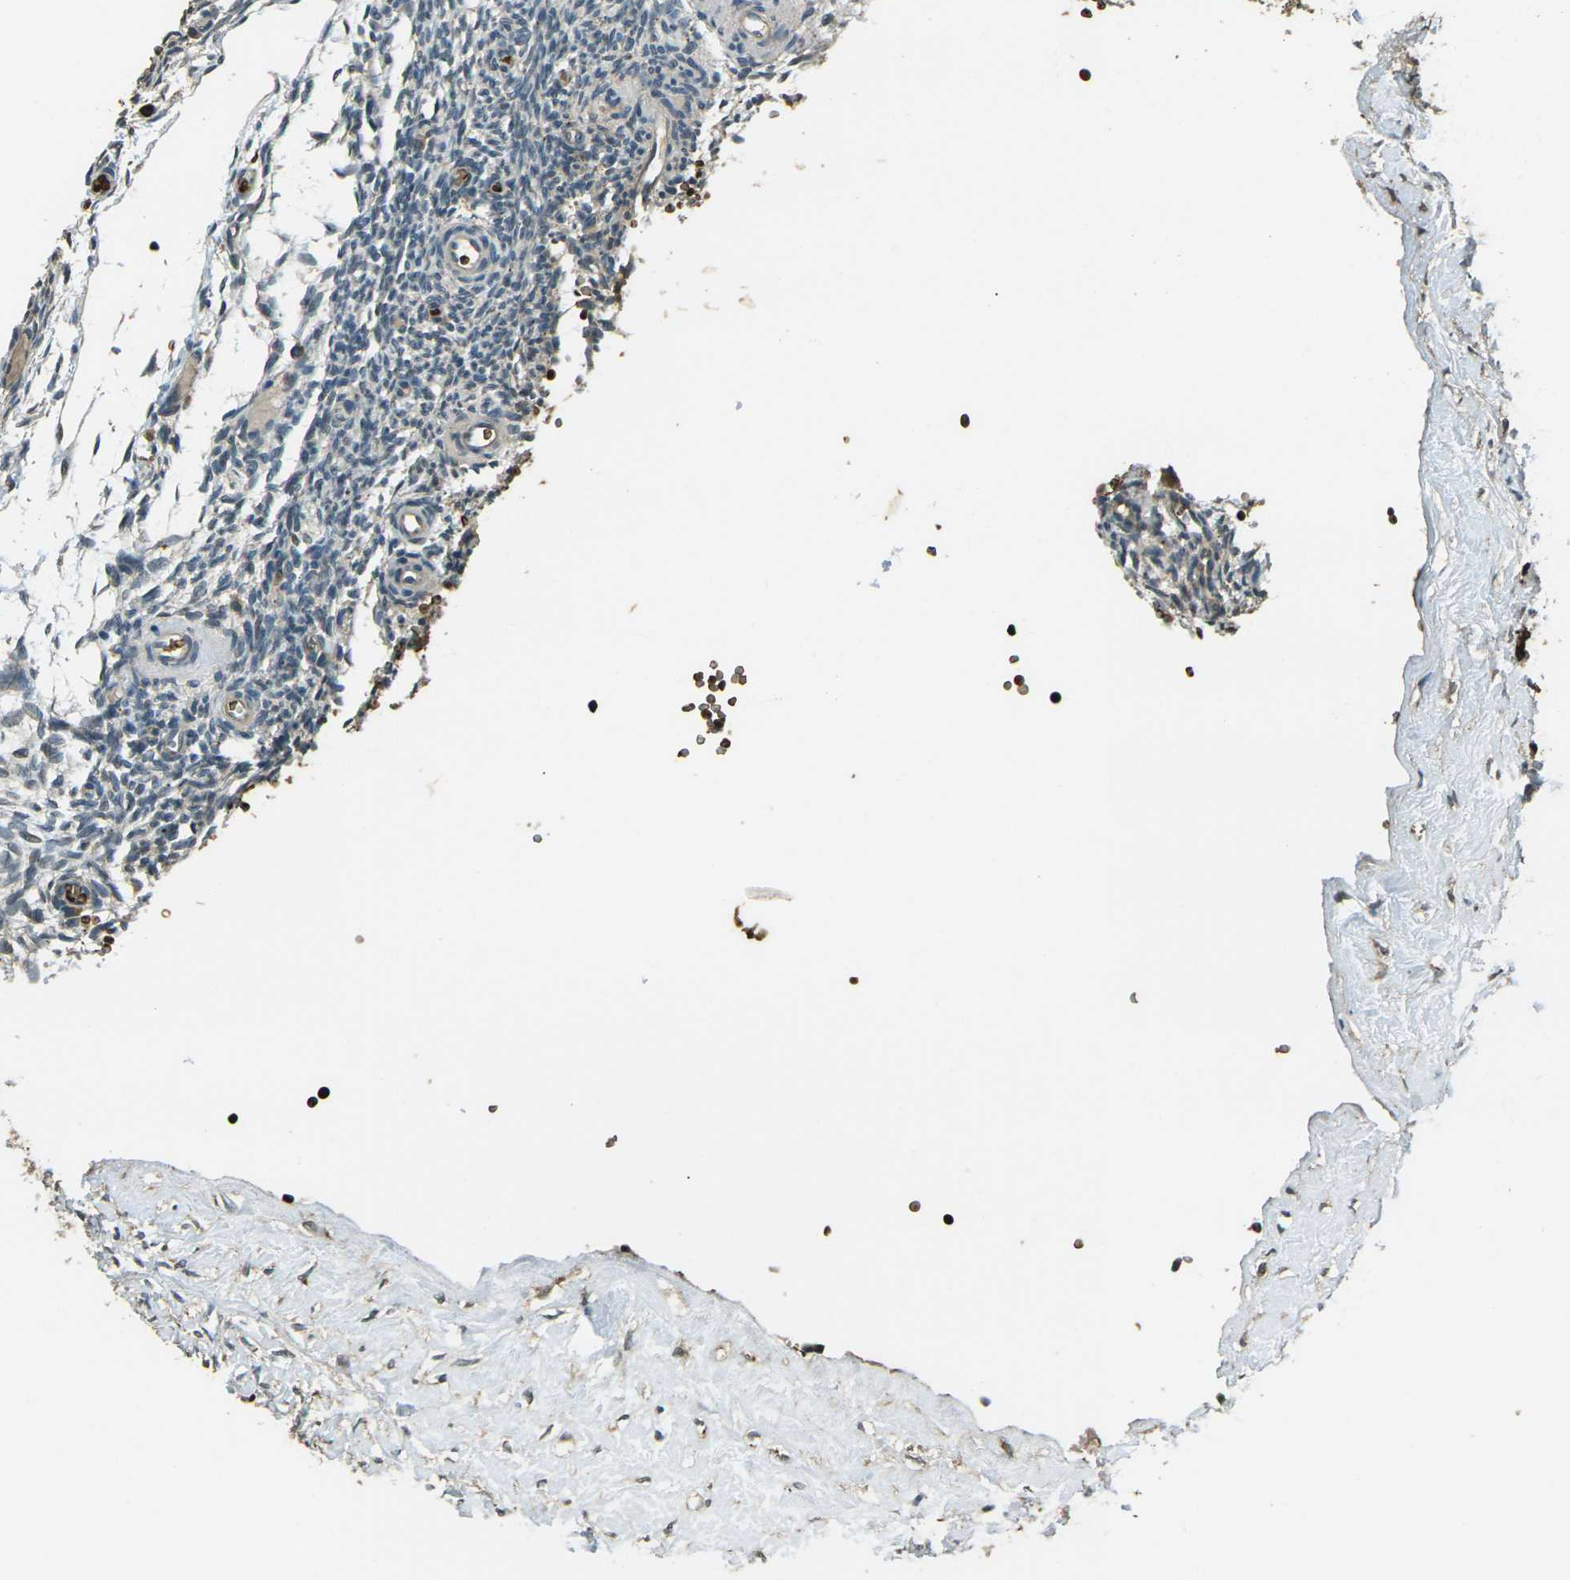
{"staining": {"intensity": "negative", "quantity": "none", "location": "none"}, "tissue": "ovary", "cell_type": "Ovarian stroma cells", "image_type": "normal", "snomed": [{"axis": "morphology", "description": "Normal tissue, NOS"}, {"axis": "topography", "description": "Ovary"}], "caption": "Immunohistochemistry of normal human ovary demonstrates no expression in ovarian stroma cells.", "gene": "TOR1A", "patient": {"sex": "female", "age": 35}}